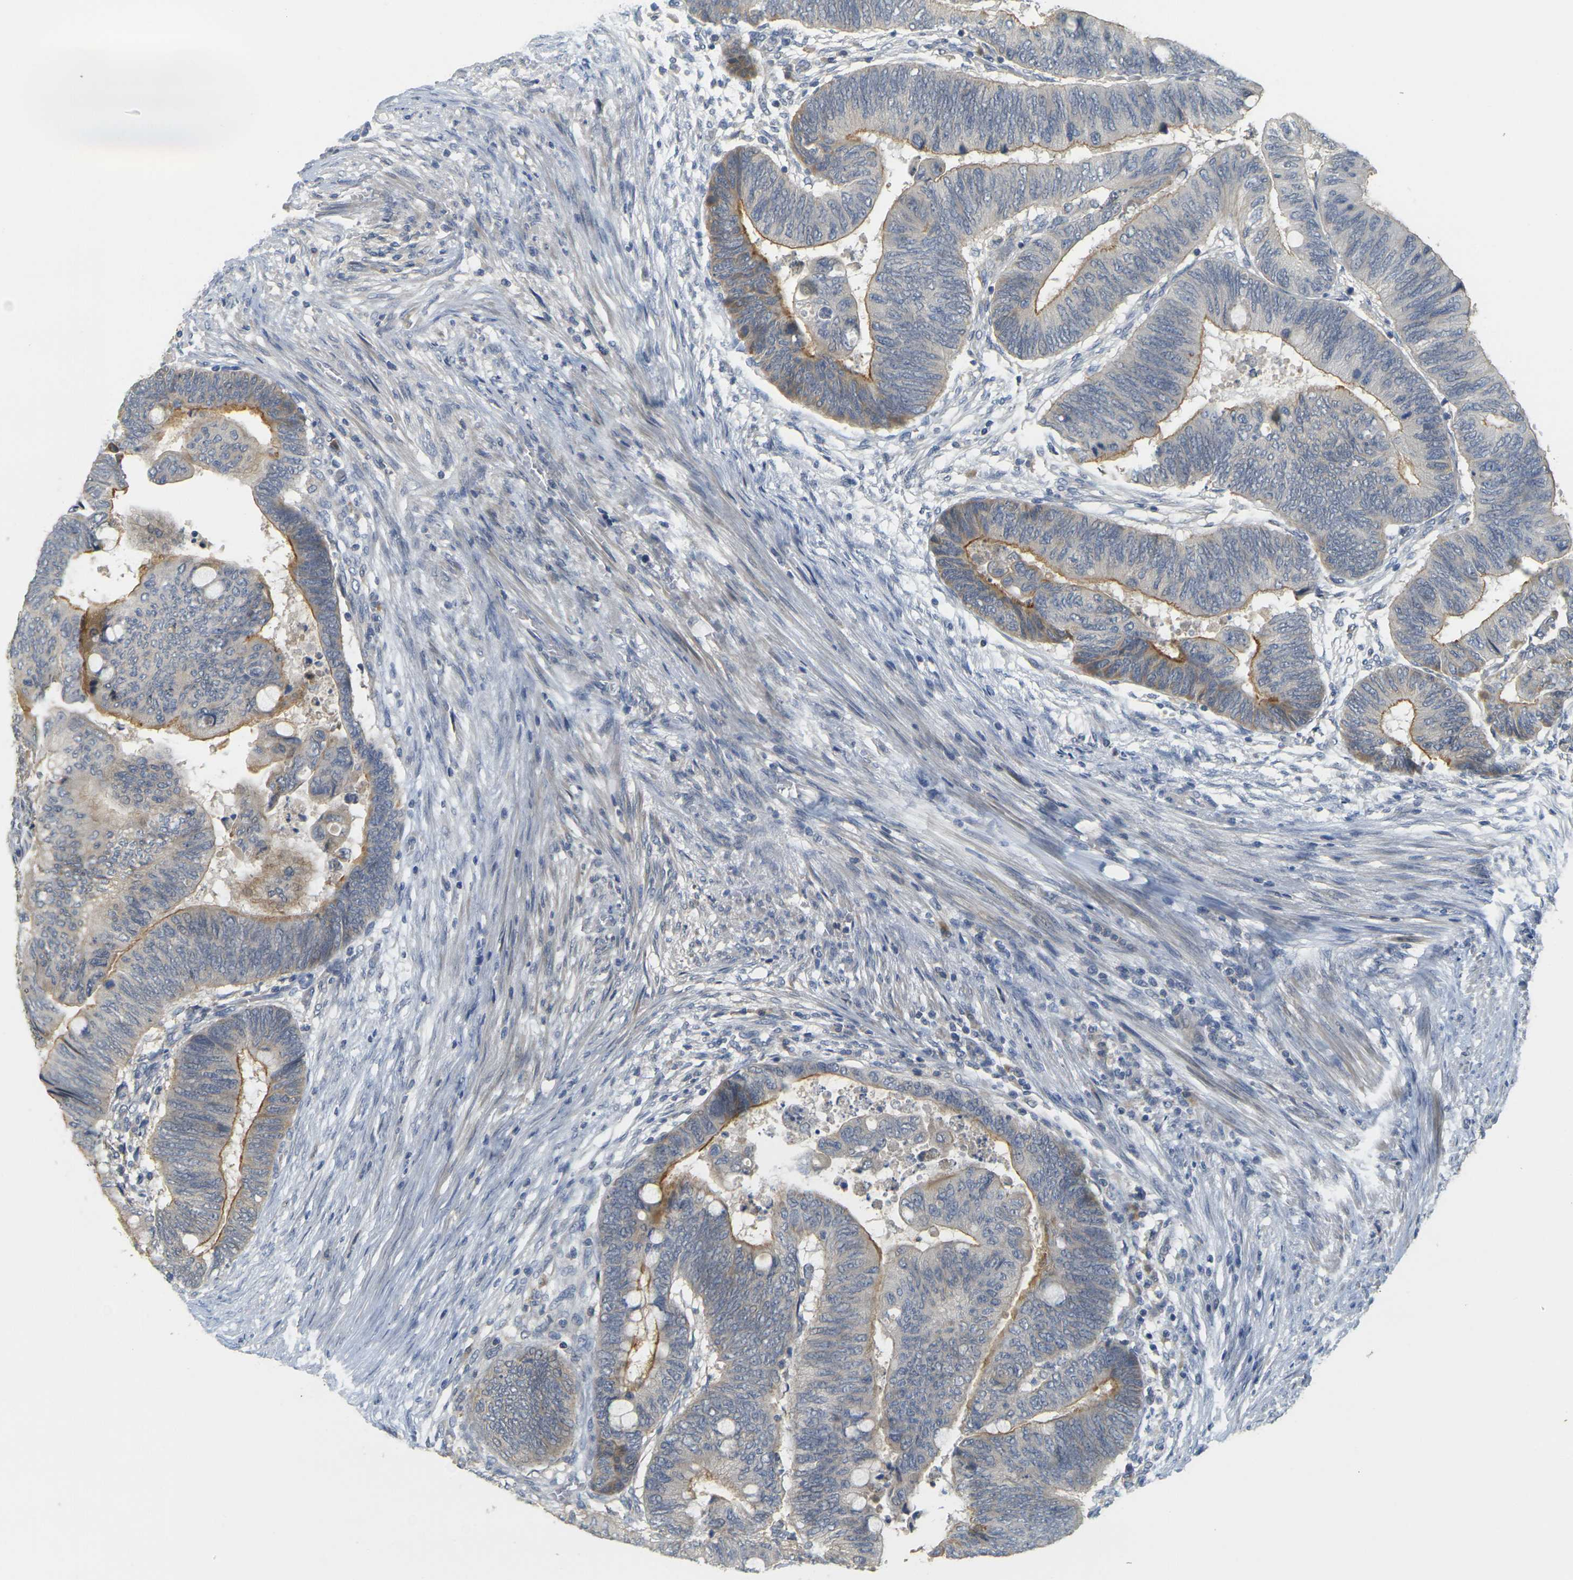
{"staining": {"intensity": "moderate", "quantity": ">75%", "location": "cytoplasmic/membranous"}, "tissue": "colorectal cancer", "cell_type": "Tumor cells", "image_type": "cancer", "snomed": [{"axis": "morphology", "description": "Normal tissue, NOS"}, {"axis": "morphology", "description": "Adenocarcinoma, NOS"}, {"axis": "topography", "description": "Rectum"}, {"axis": "topography", "description": "Peripheral nerve tissue"}], "caption": "Tumor cells reveal medium levels of moderate cytoplasmic/membranous staining in approximately >75% of cells in colorectal cancer (adenocarcinoma). The protein of interest is shown in brown color, while the nuclei are stained blue.", "gene": "GDAP1", "patient": {"sex": "male", "age": 92}}